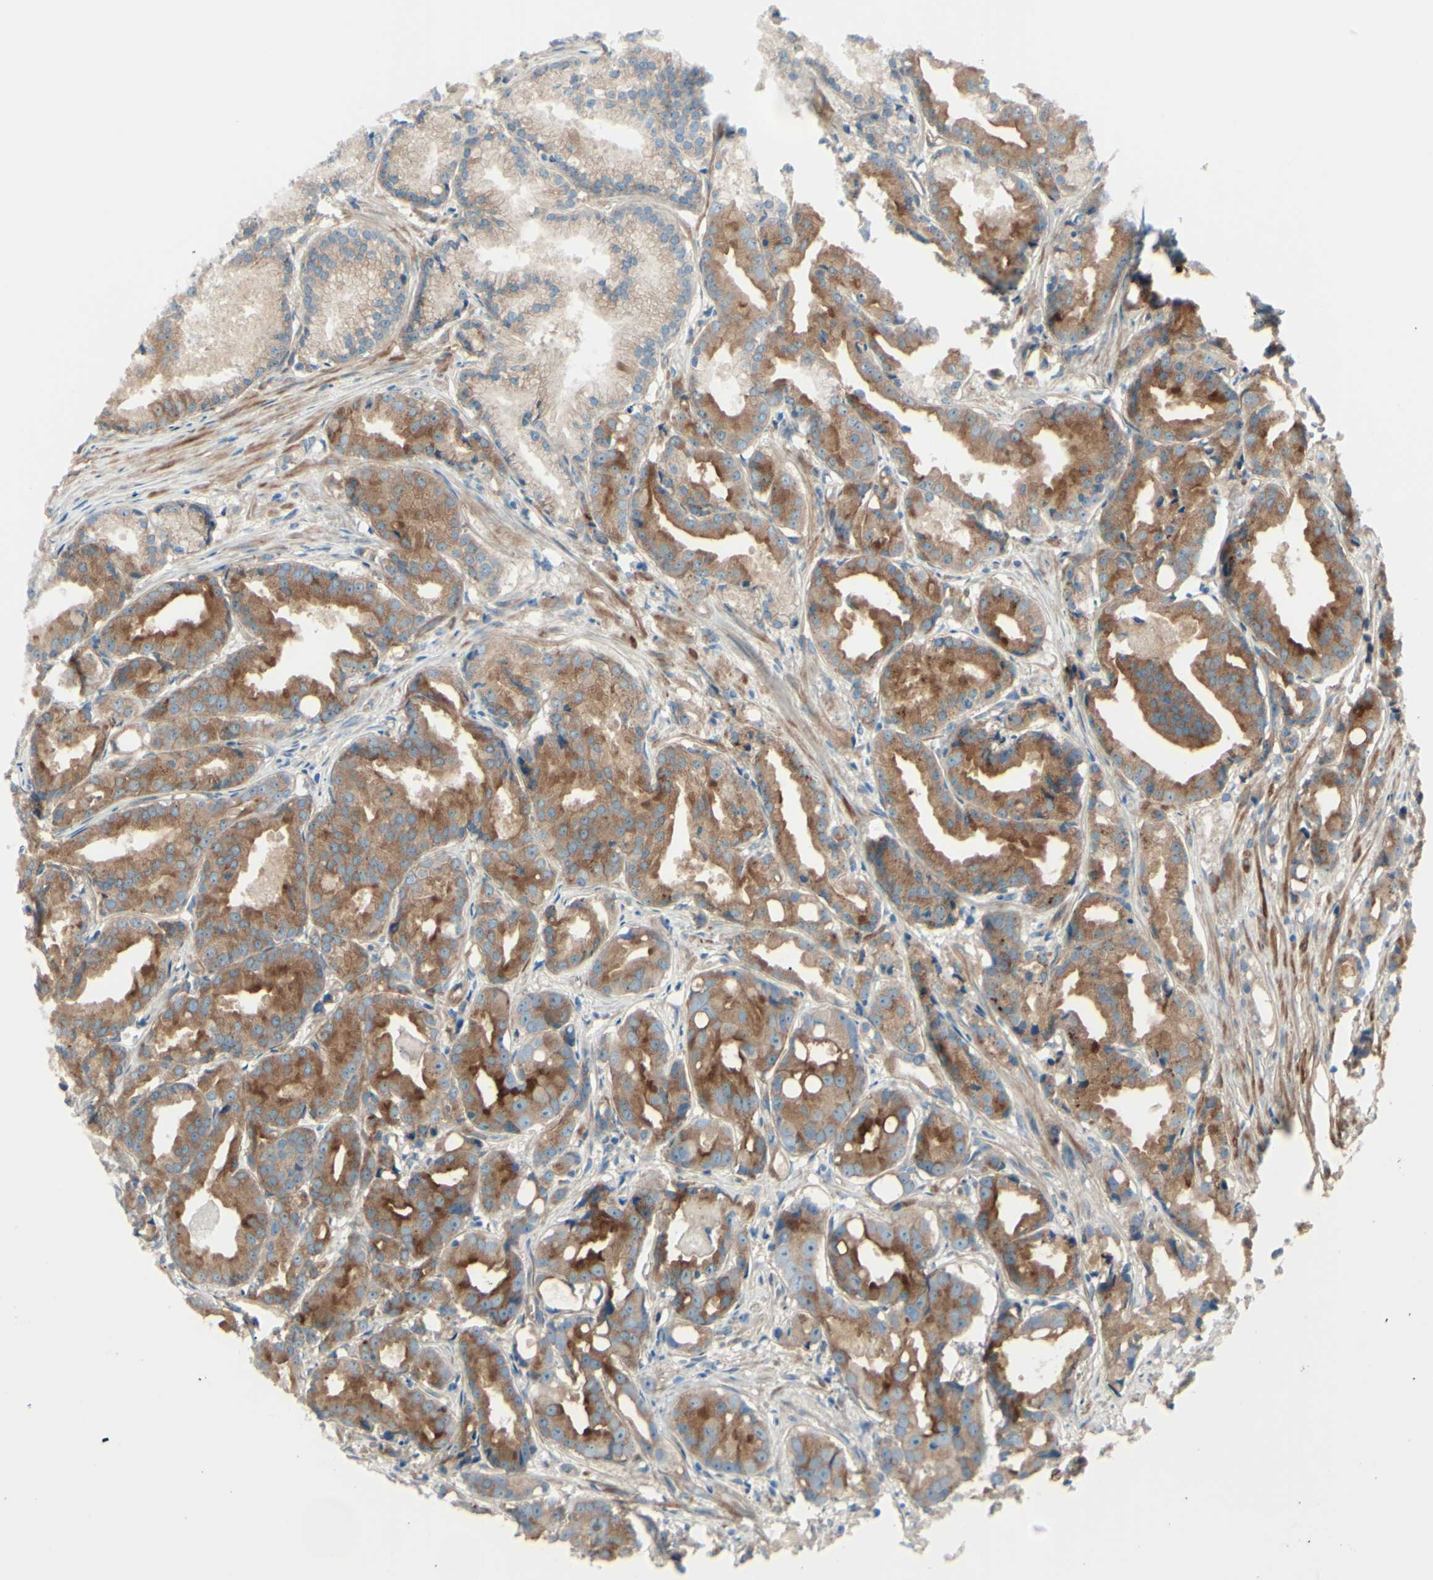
{"staining": {"intensity": "moderate", "quantity": ">75%", "location": "cytoplasmic/membranous"}, "tissue": "prostate cancer", "cell_type": "Tumor cells", "image_type": "cancer", "snomed": [{"axis": "morphology", "description": "Adenocarcinoma, Low grade"}, {"axis": "topography", "description": "Prostate"}], "caption": "Immunohistochemistry (IHC) of prostate cancer (adenocarcinoma (low-grade)) exhibits medium levels of moderate cytoplasmic/membranous staining in about >75% of tumor cells.", "gene": "PCDHGA2", "patient": {"sex": "male", "age": 72}}